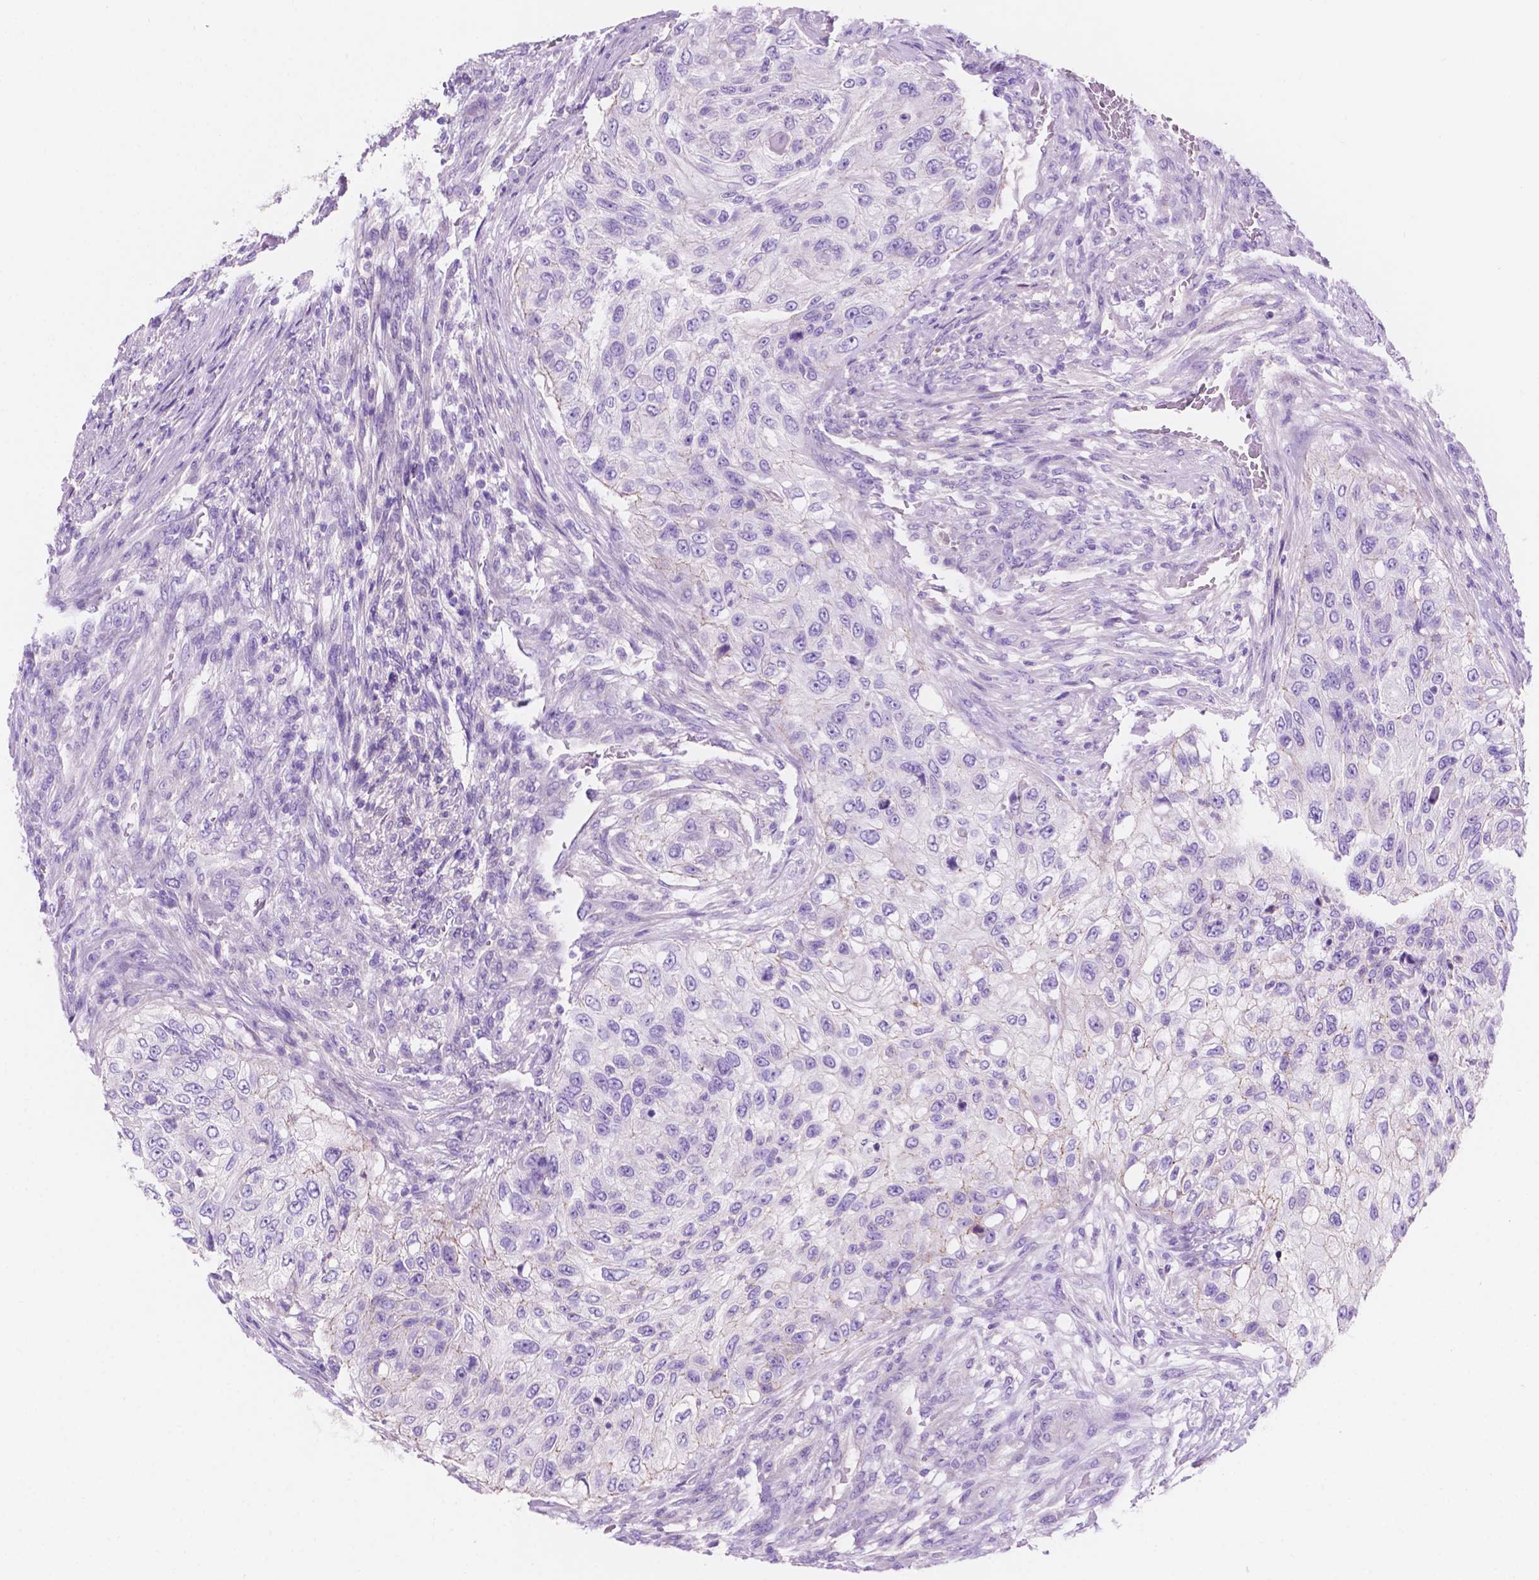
{"staining": {"intensity": "negative", "quantity": "none", "location": "none"}, "tissue": "urothelial cancer", "cell_type": "Tumor cells", "image_type": "cancer", "snomed": [{"axis": "morphology", "description": "Urothelial carcinoma, High grade"}, {"axis": "topography", "description": "Urinary bladder"}], "caption": "Immunohistochemical staining of urothelial cancer displays no significant staining in tumor cells.", "gene": "IGFN1", "patient": {"sex": "female", "age": 60}}